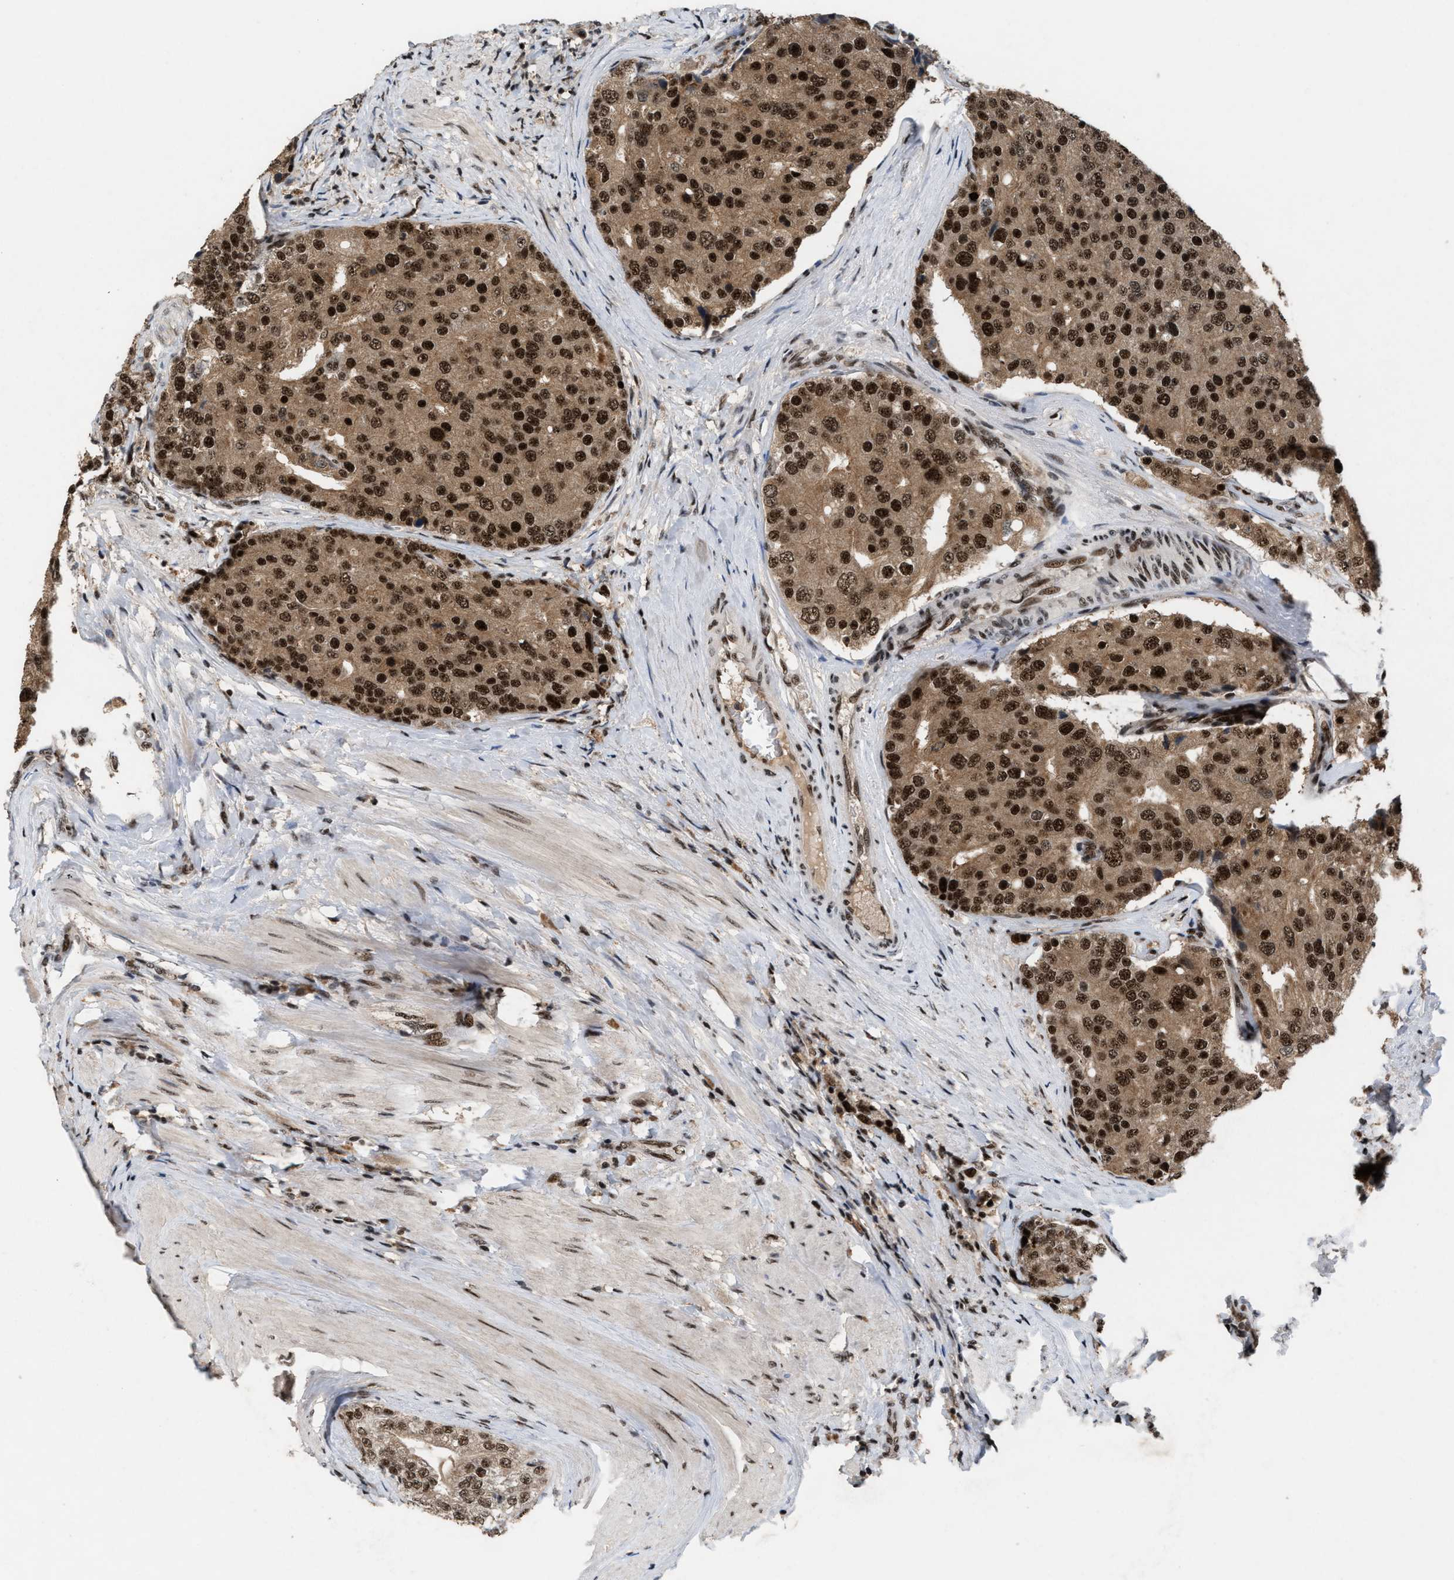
{"staining": {"intensity": "strong", "quantity": ">75%", "location": "cytoplasmic/membranous,nuclear"}, "tissue": "prostate cancer", "cell_type": "Tumor cells", "image_type": "cancer", "snomed": [{"axis": "morphology", "description": "Adenocarcinoma, High grade"}, {"axis": "topography", "description": "Prostate"}], "caption": "Immunohistochemistry (IHC) image of human prostate cancer stained for a protein (brown), which exhibits high levels of strong cytoplasmic/membranous and nuclear expression in approximately >75% of tumor cells.", "gene": "PRPF4", "patient": {"sex": "male", "age": 50}}